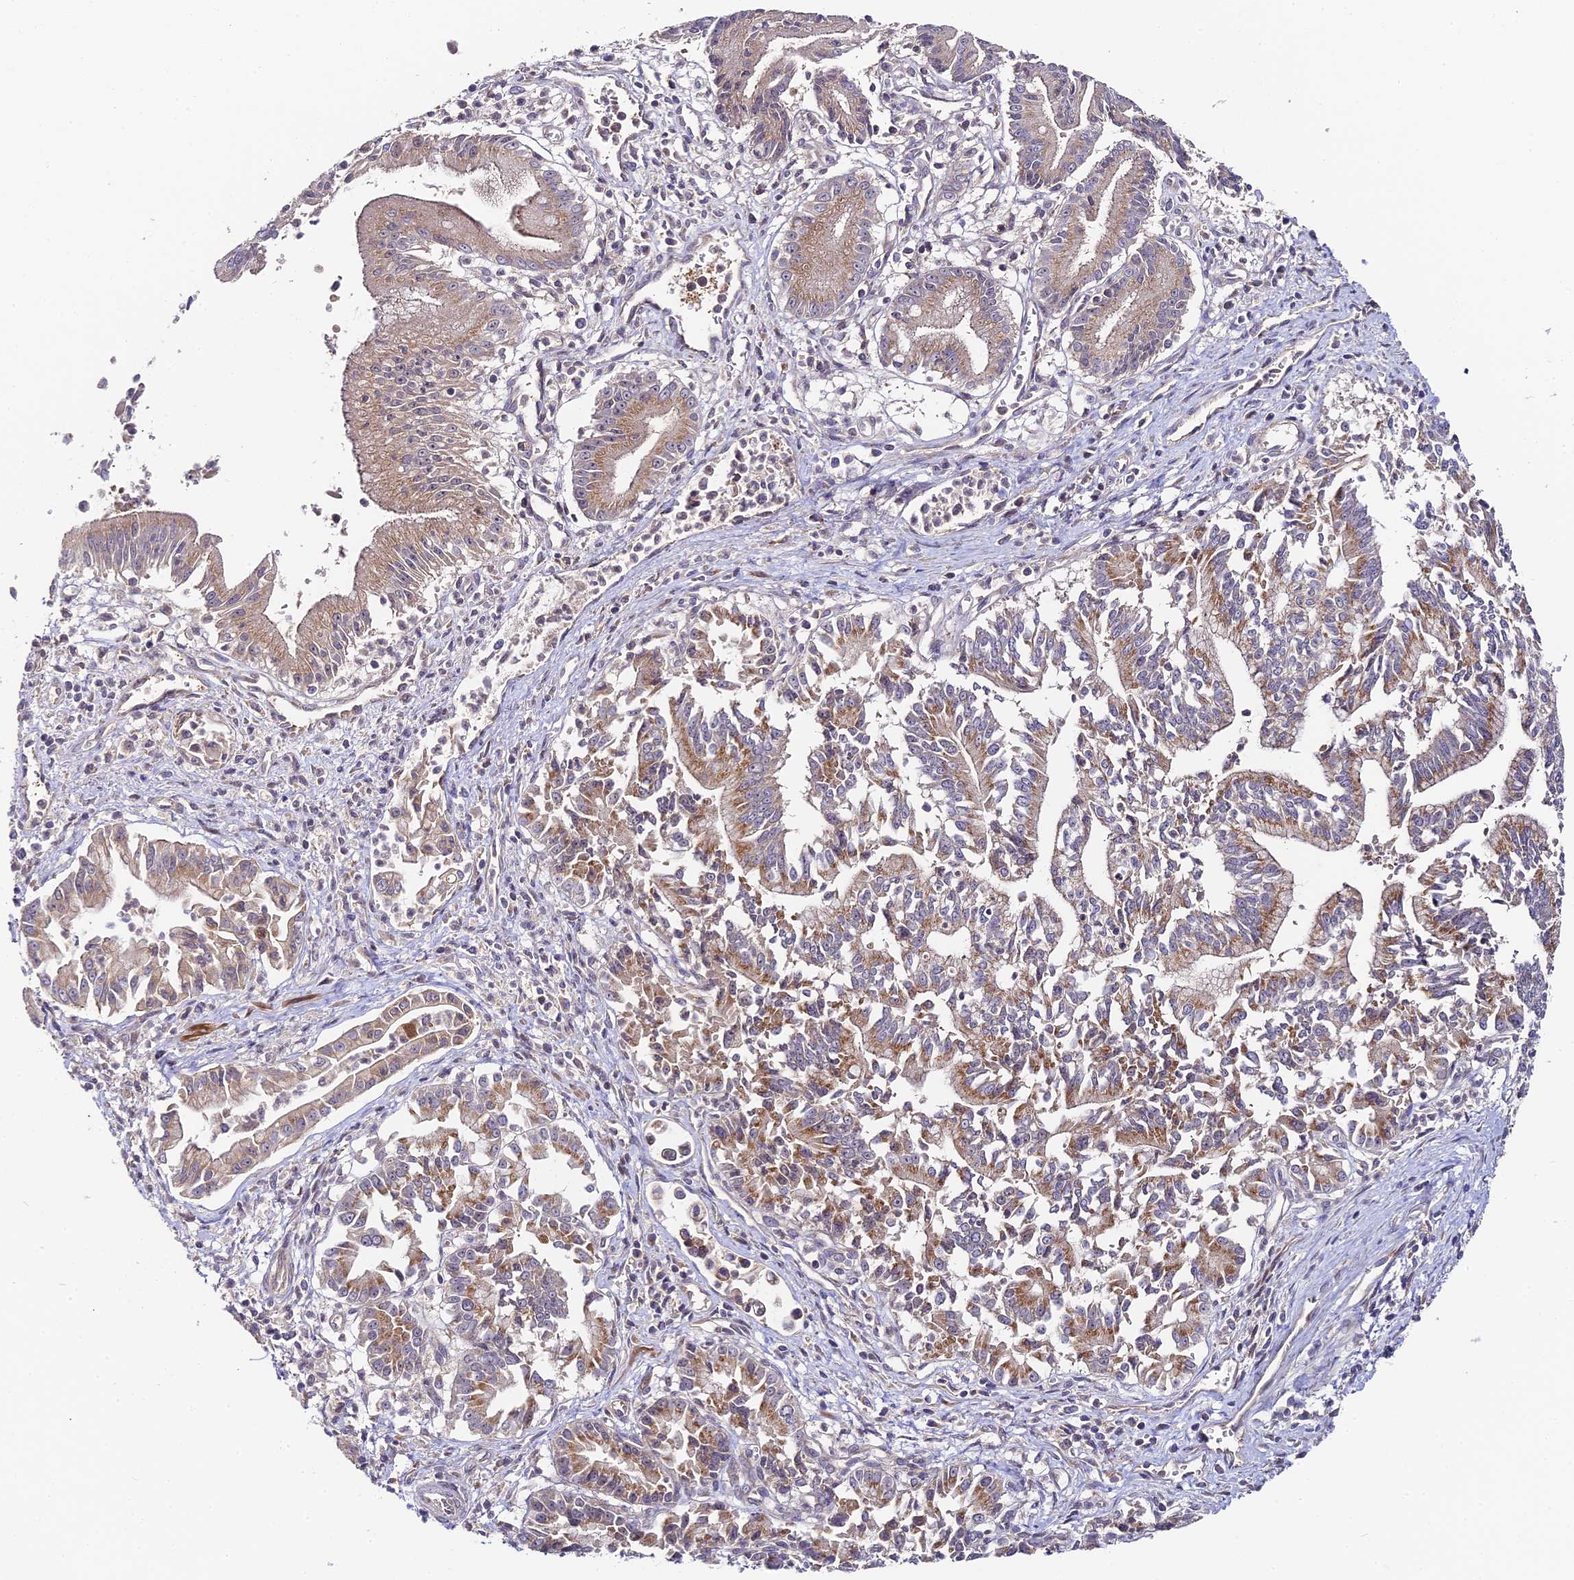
{"staining": {"intensity": "moderate", "quantity": ">75%", "location": "cytoplasmic/membranous"}, "tissue": "pancreatic cancer", "cell_type": "Tumor cells", "image_type": "cancer", "snomed": [{"axis": "morphology", "description": "Adenocarcinoma, NOS"}, {"axis": "topography", "description": "Pancreas"}], "caption": "Protein expression analysis of pancreatic adenocarcinoma demonstrates moderate cytoplasmic/membranous expression in about >75% of tumor cells.", "gene": "C3orf20", "patient": {"sex": "male", "age": 78}}